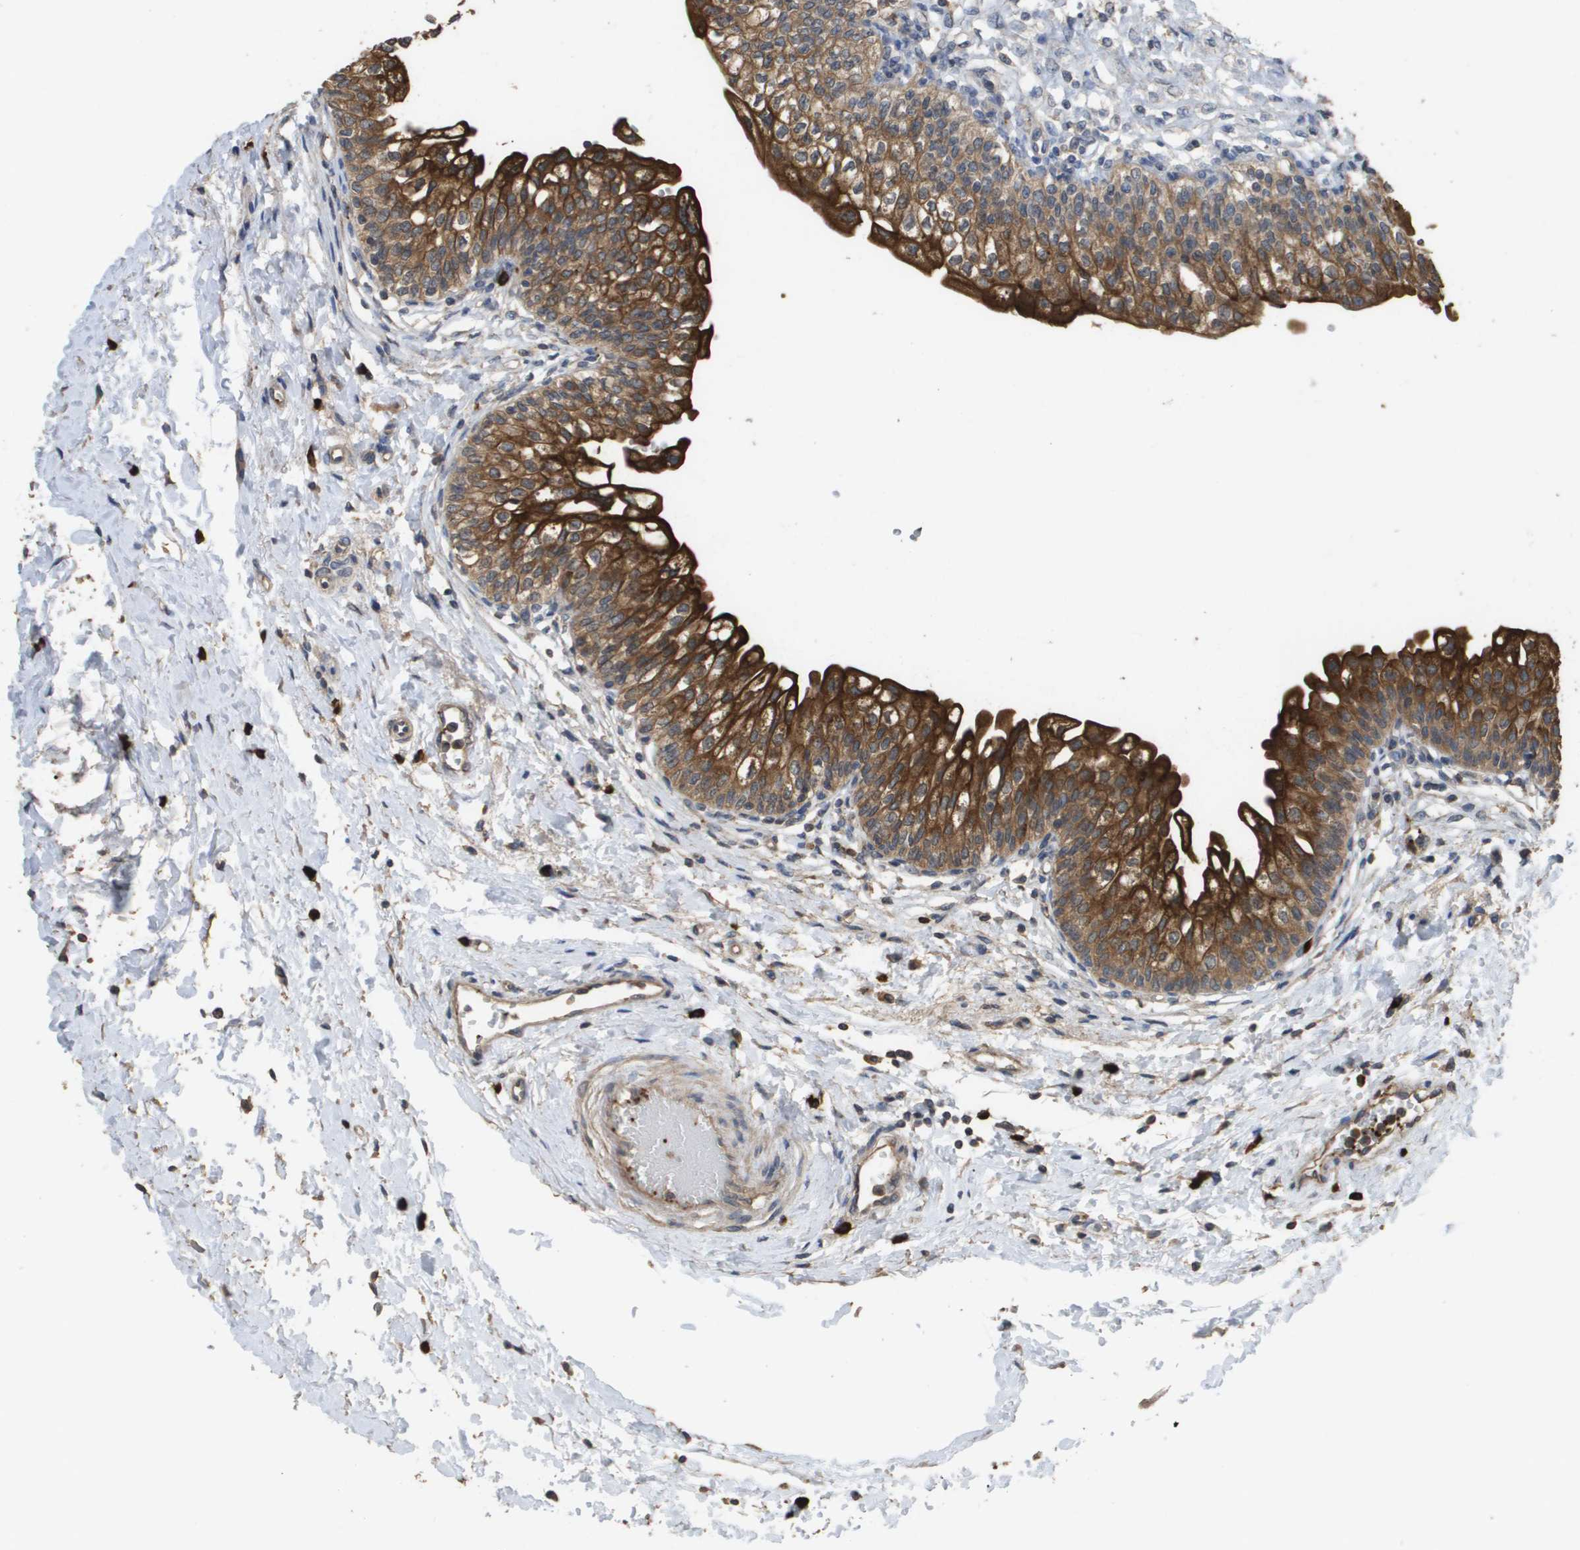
{"staining": {"intensity": "strong", "quantity": ">75%", "location": "cytoplasmic/membranous"}, "tissue": "urinary bladder", "cell_type": "Urothelial cells", "image_type": "normal", "snomed": [{"axis": "morphology", "description": "Normal tissue, NOS"}, {"axis": "topography", "description": "Urinary bladder"}], "caption": "Urinary bladder stained with immunohistochemistry shows strong cytoplasmic/membranous staining in approximately >75% of urothelial cells.", "gene": "RAB27B", "patient": {"sex": "male", "age": 55}}